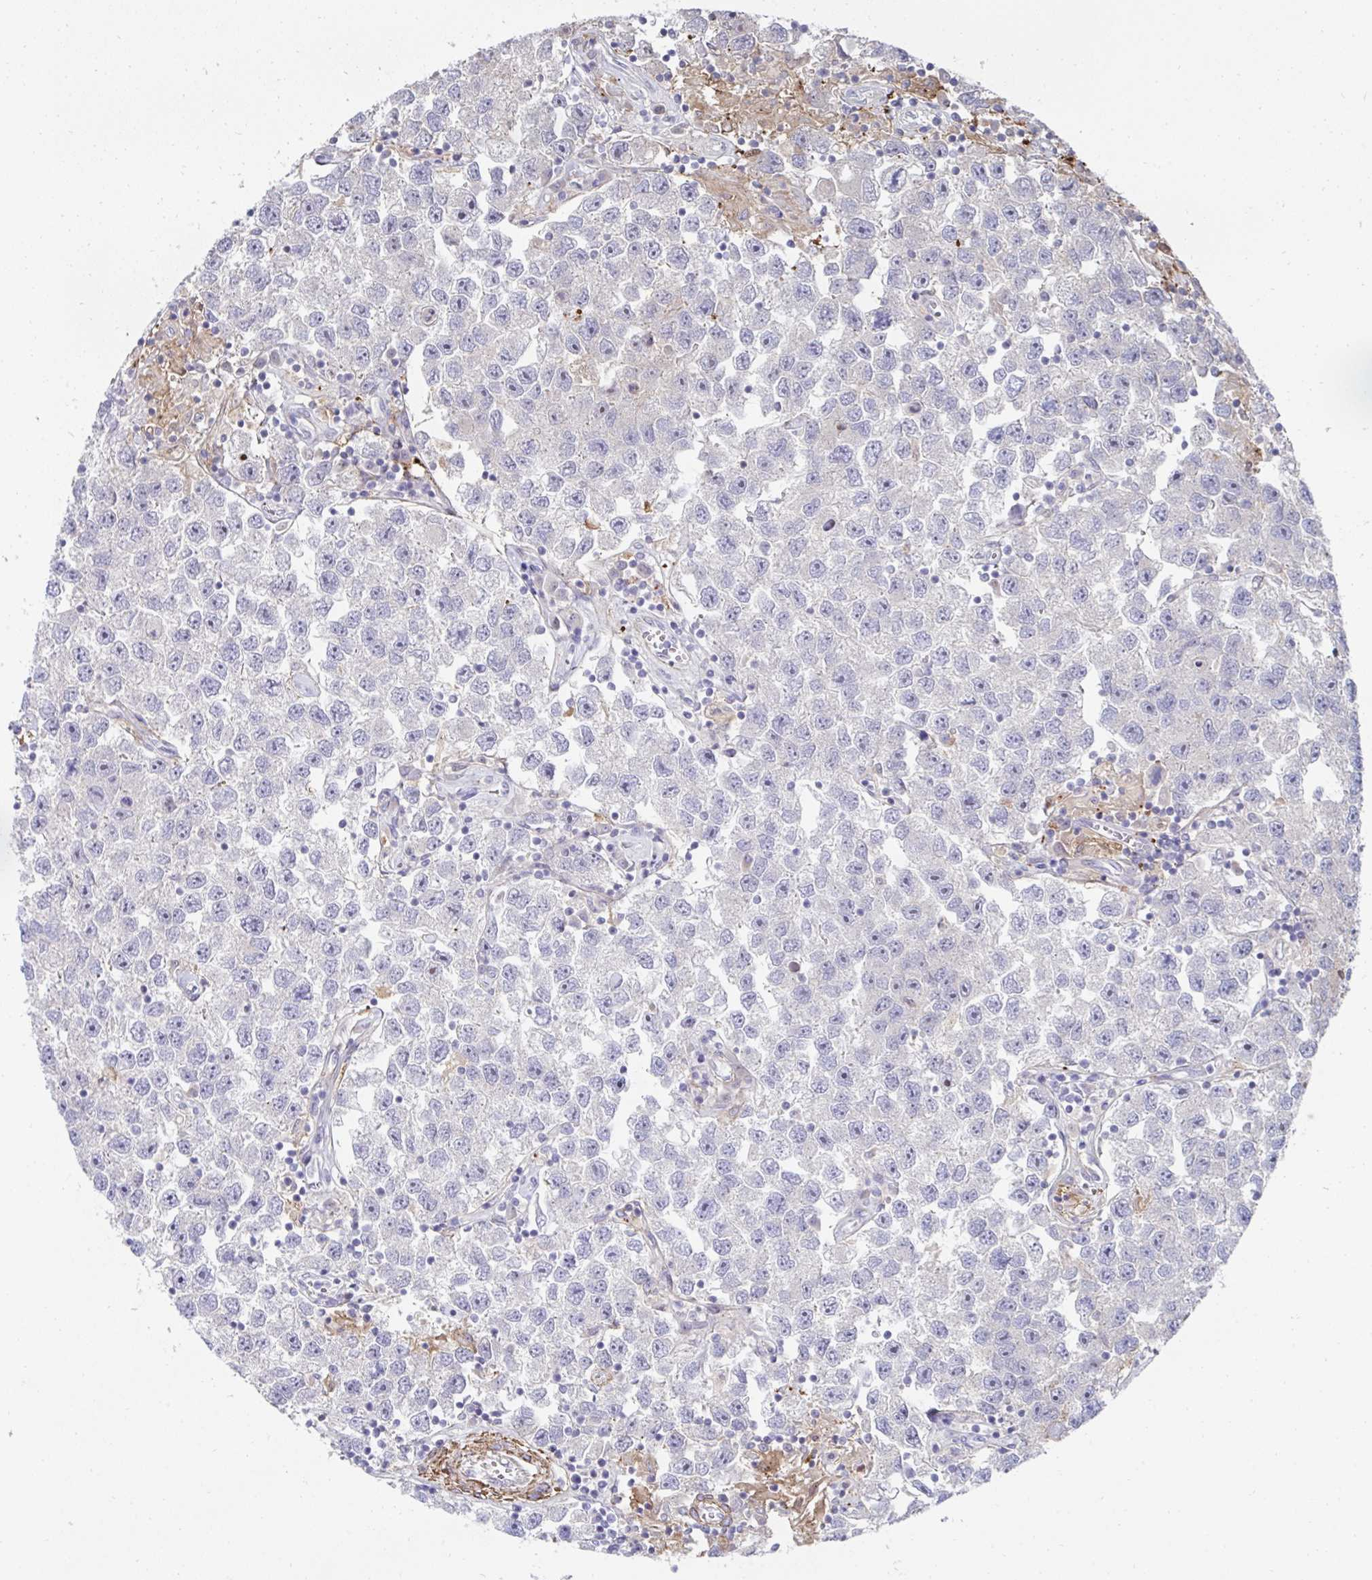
{"staining": {"intensity": "negative", "quantity": "none", "location": "none"}, "tissue": "testis cancer", "cell_type": "Tumor cells", "image_type": "cancer", "snomed": [{"axis": "morphology", "description": "Seminoma, NOS"}, {"axis": "topography", "description": "Testis"}], "caption": "IHC histopathology image of neoplastic tissue: human testis cancer stained with DAB (3,3'-diaminobenzidine) displays no significant protein positivity in tumor cells.", "gene": "FBXL13", "patient": {"sex": "male", "age": 26}}